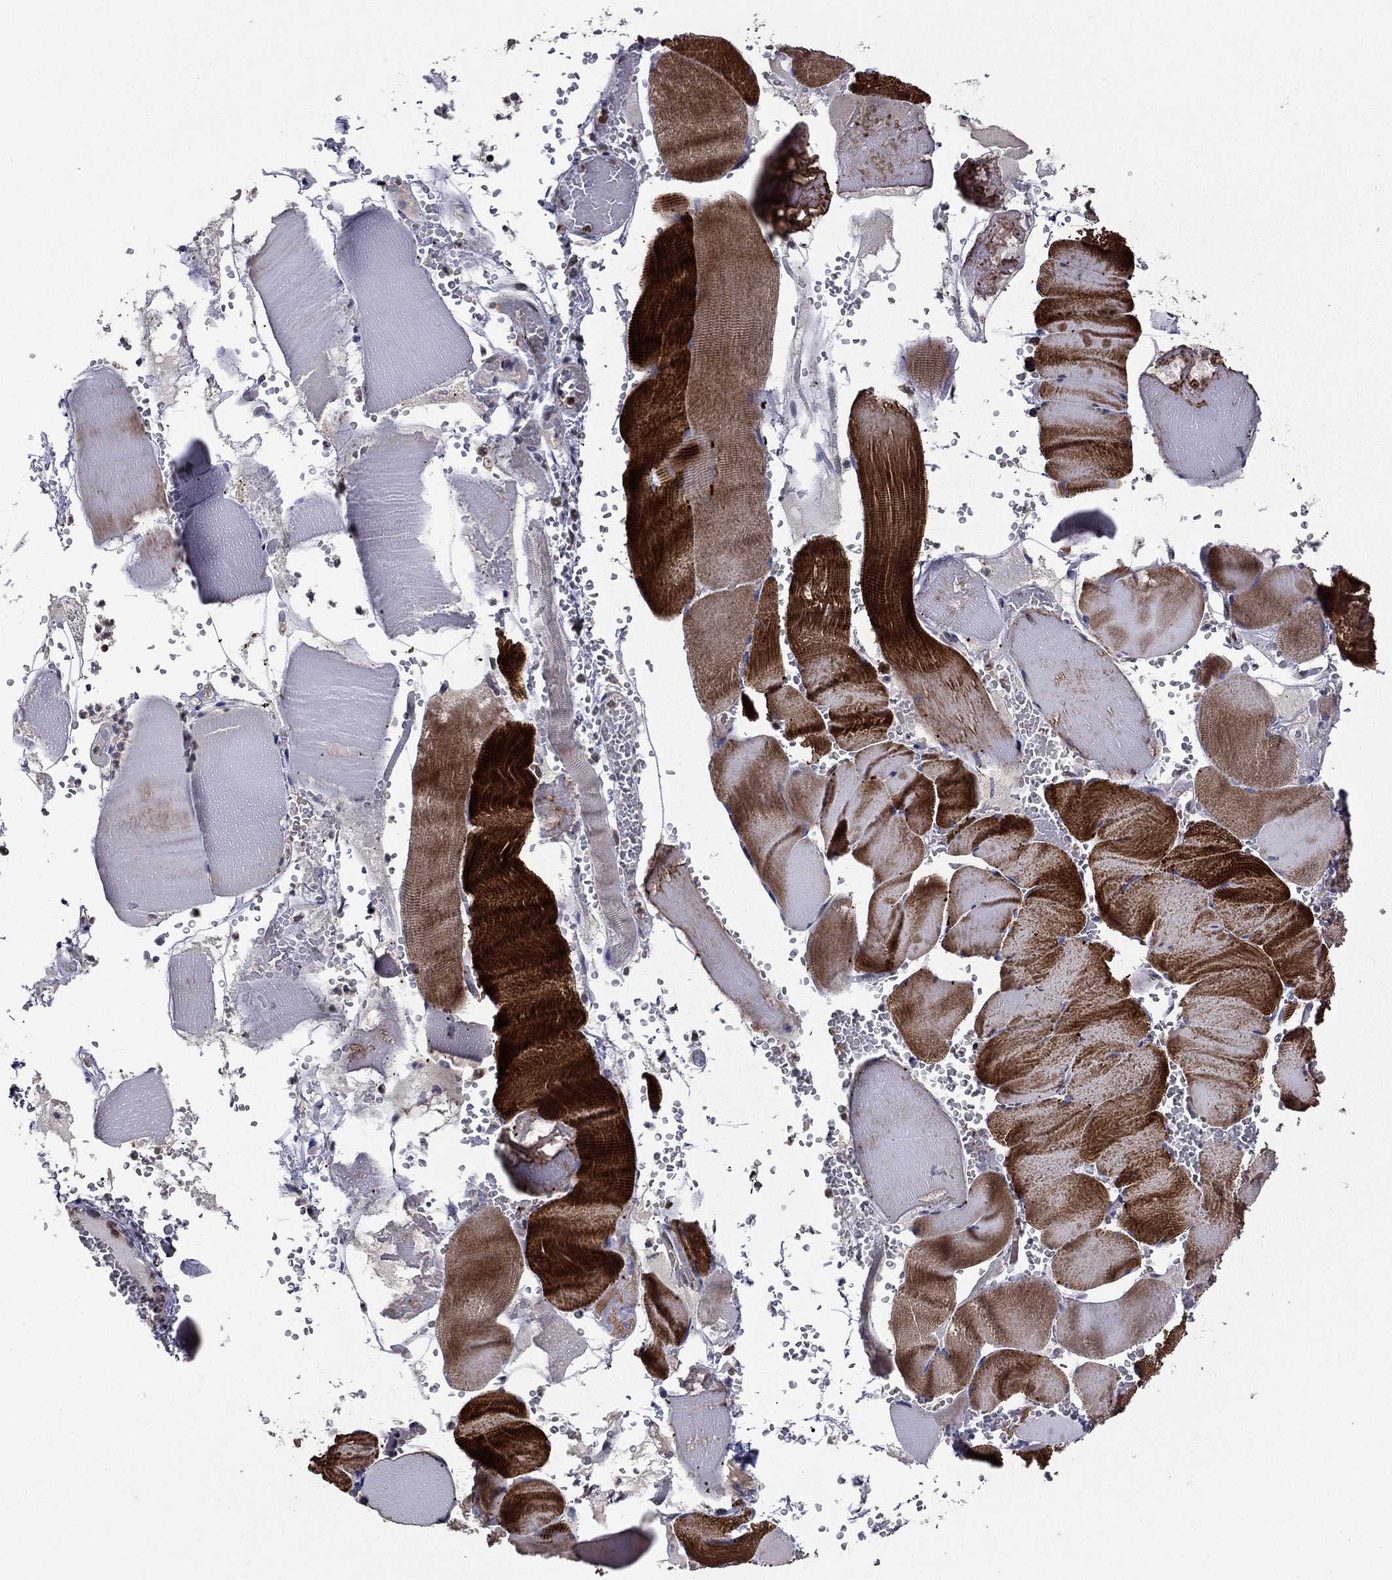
{"staining": {"intensity": "strong", "quantity": "<25%", "location": "cytoplasmic/membranous"}, "tissue": "skeletal muscle", "cell_type": "Myocytes", "image_type": "normal", "snomed": [{"axis": "morphology", "description": "Normal tissue, NOS"}, {"axis": "topography", "description": "Skeletal muscle"}], "caption": "High-power microscopy captured an immunohistochemistry (IHC) histopathology image of normal skeletal muscle, revealing strong cytoplasmic/membranous expression in about <25% of myocytes. Nuclei are stained in blue.", "gene": "APPBP2", "patient": {"sex": "male", "age": 56}}